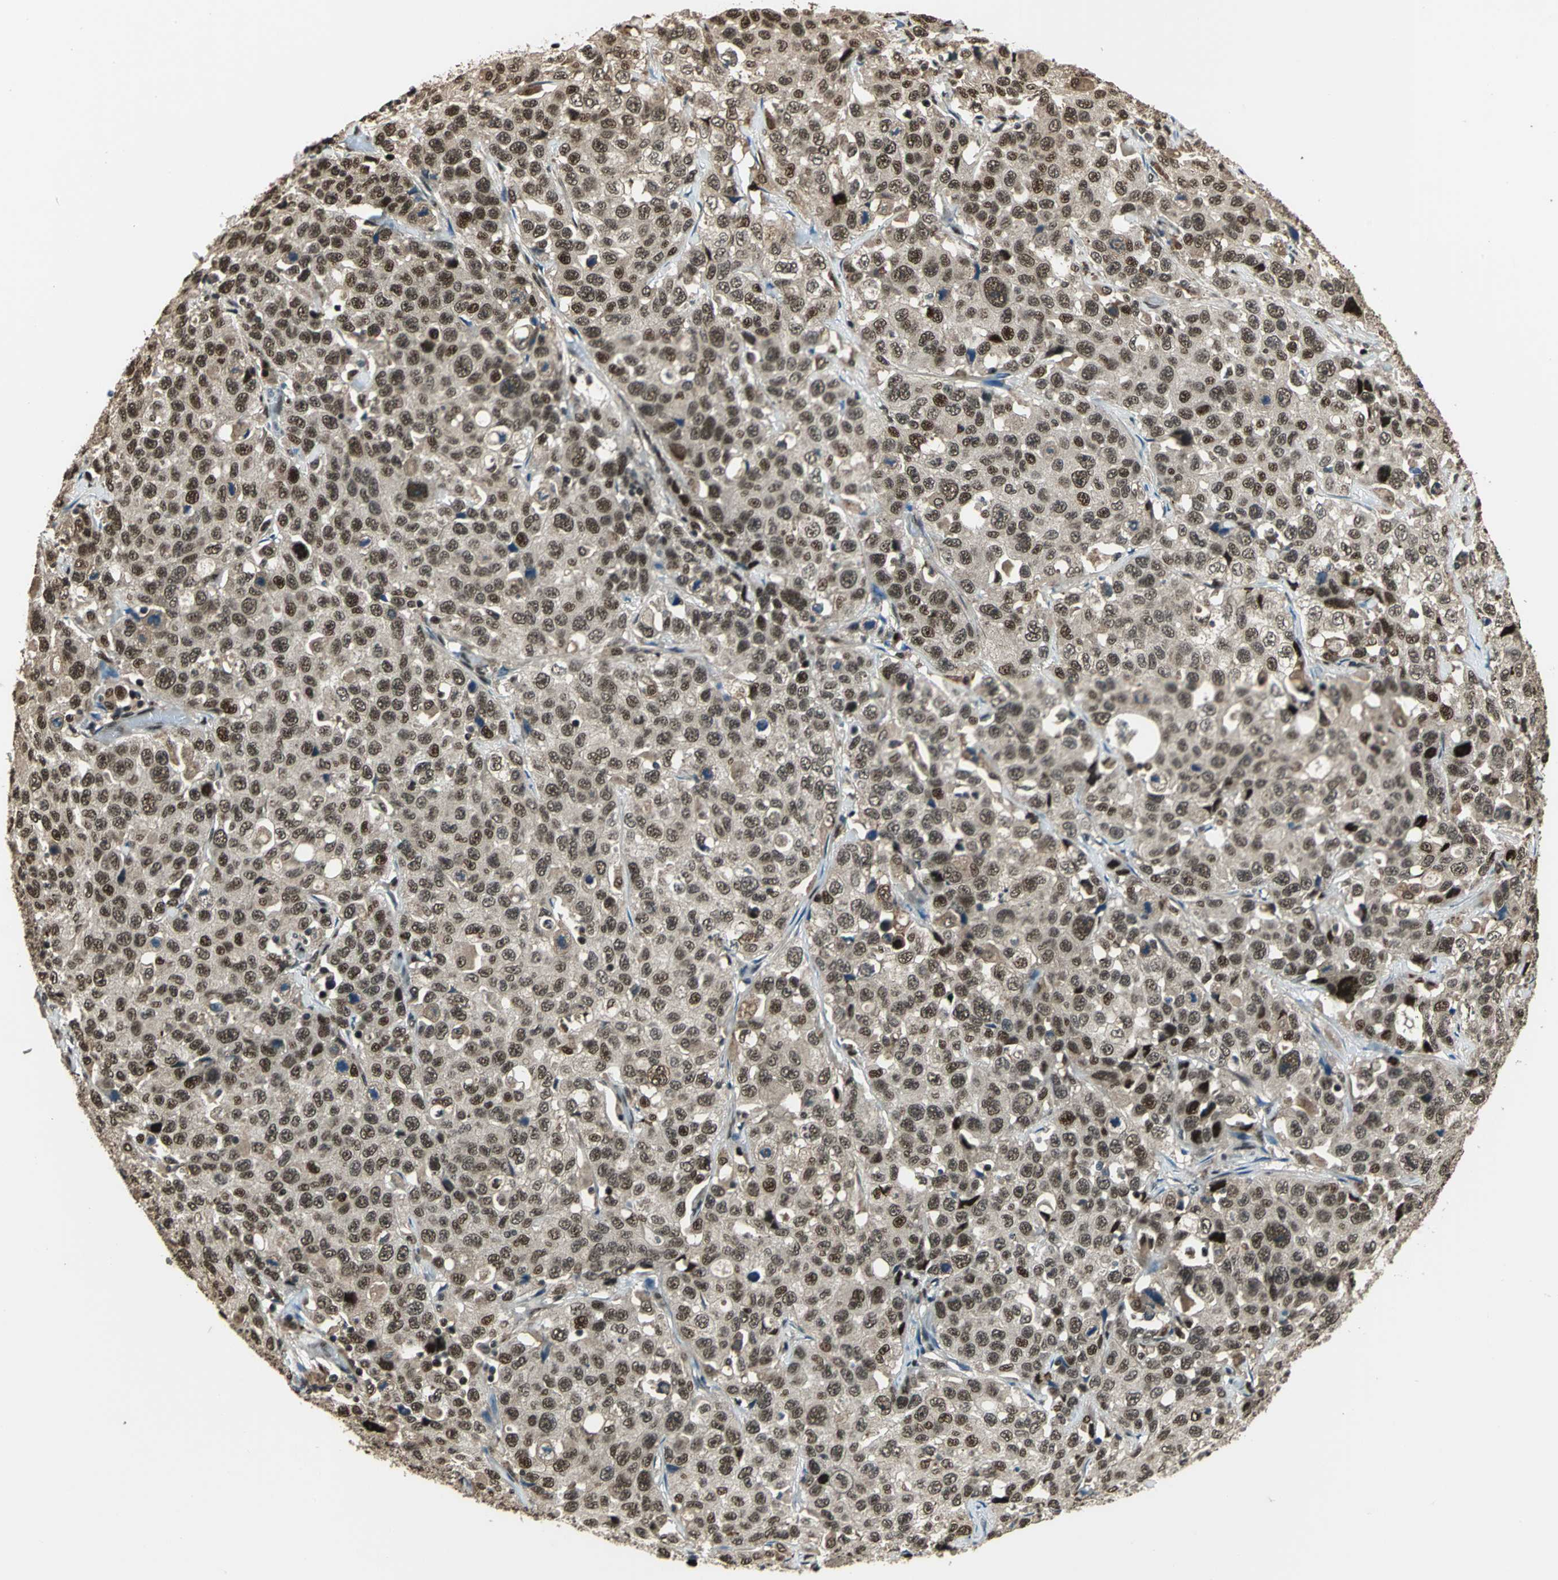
{"staining": {"intensity": "moderate", "quantity": ">75%", "location": "nuclear"}, "tissue": "stomach cancer", "cell_type": "Tumor cells", "image_type": "cancer", "snomed": [{"axis": "morphology", "description": "Normal tissue, NOS"}, {"axis": "morphology", "description": "Adenocarcinoma, NOS"}, {"axis": "topography", "description": "Stomach"}], "caption": "Adenocarcinoma (stomach) stained with a brown dye demonstrates moderate nuclear positive positivity in about >75% of tumor cells.", "gene": "MIS18BP1", "patient": {"sex": "male", "age": 48}}